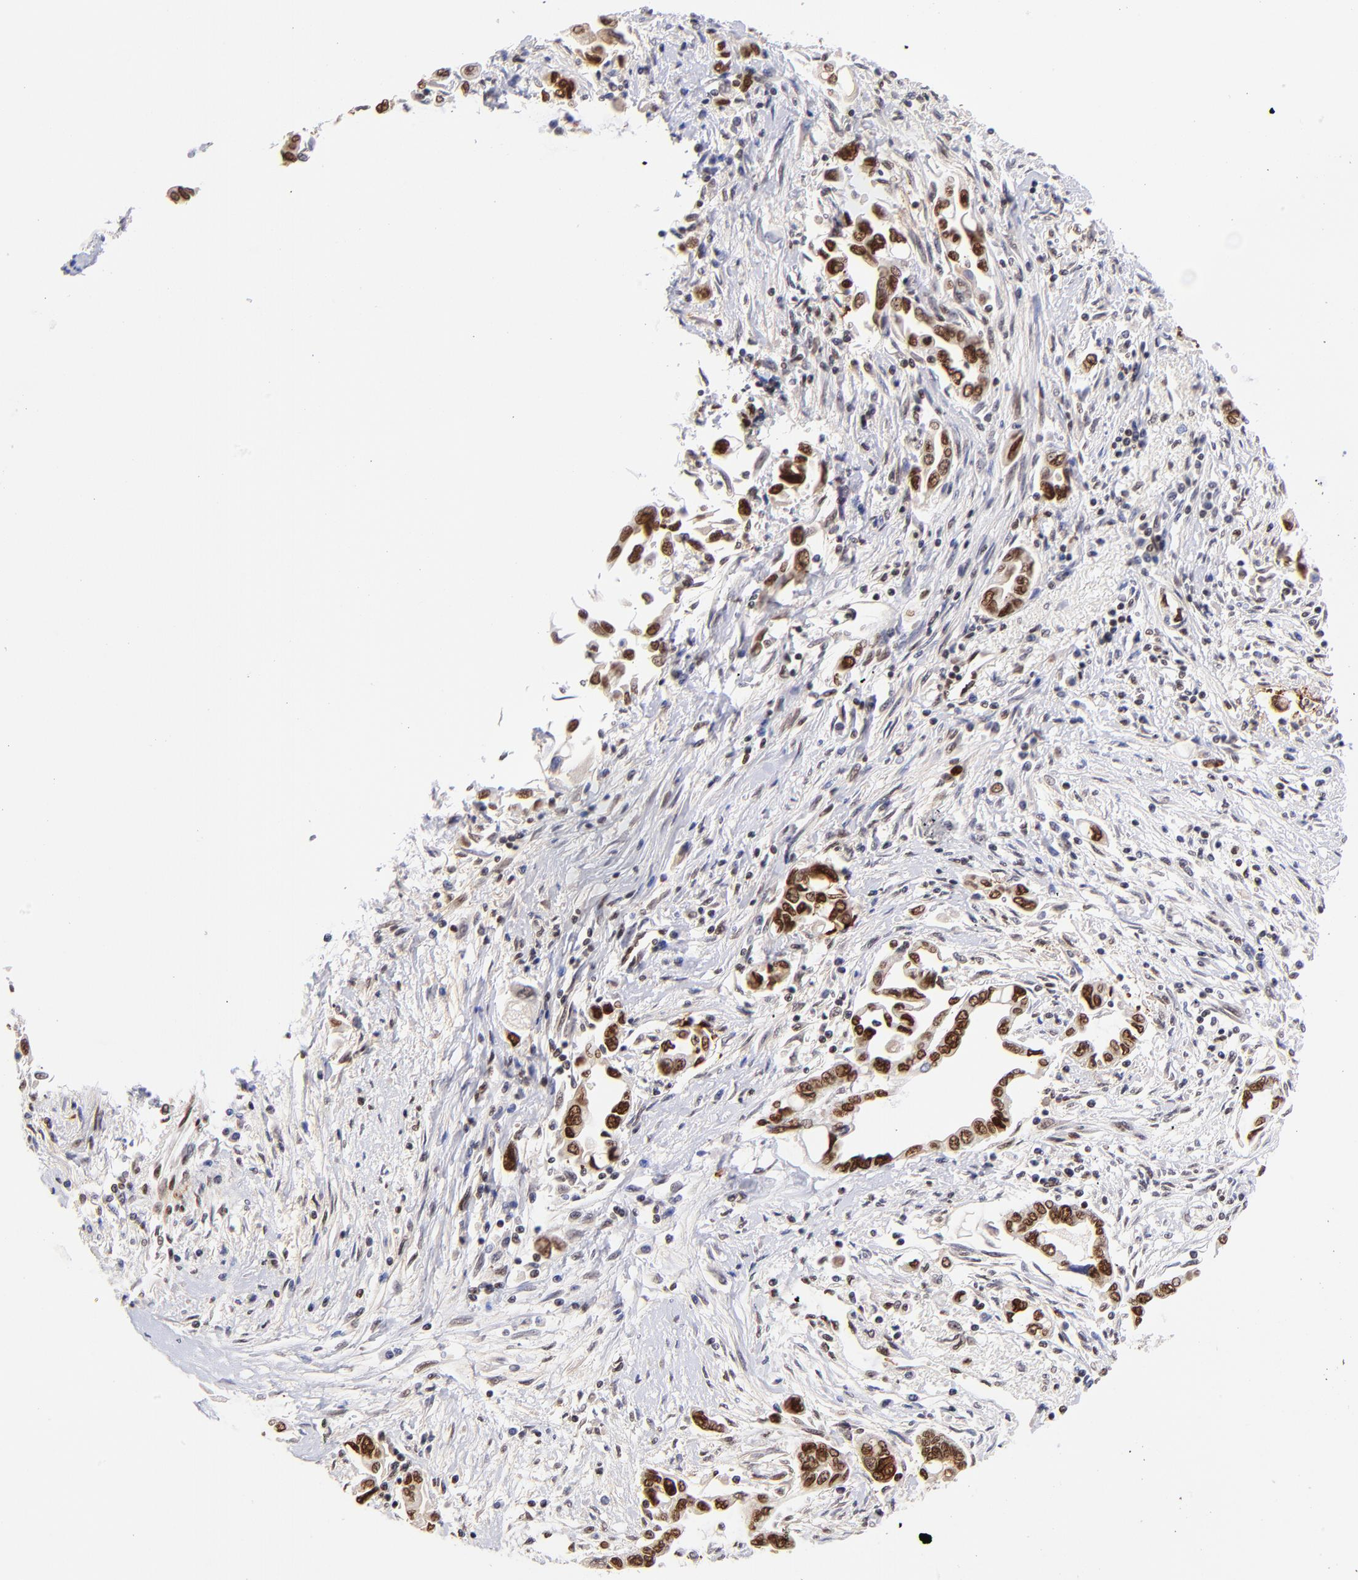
{"staining": {"intensity": "strong", "quantity": ">75%", "location": "nuclear"}, "tissue": "pancreatic cancer", "cell_type": "Tumor cells", "image_type": "cancer", "snomed": [{"axis": "morphology", "description": "Adenocarcinoma, NOS"}, {"axis": "topography", "description": "Pancreas"}], "caption": "Human adenocarcinoma (pancreatic) stained with a brown dye shows strong nuclear positive staining in about >75% of tumor cells.", "gene": "MIDEAS", "patient": {"sex": "female", "age": 57}}